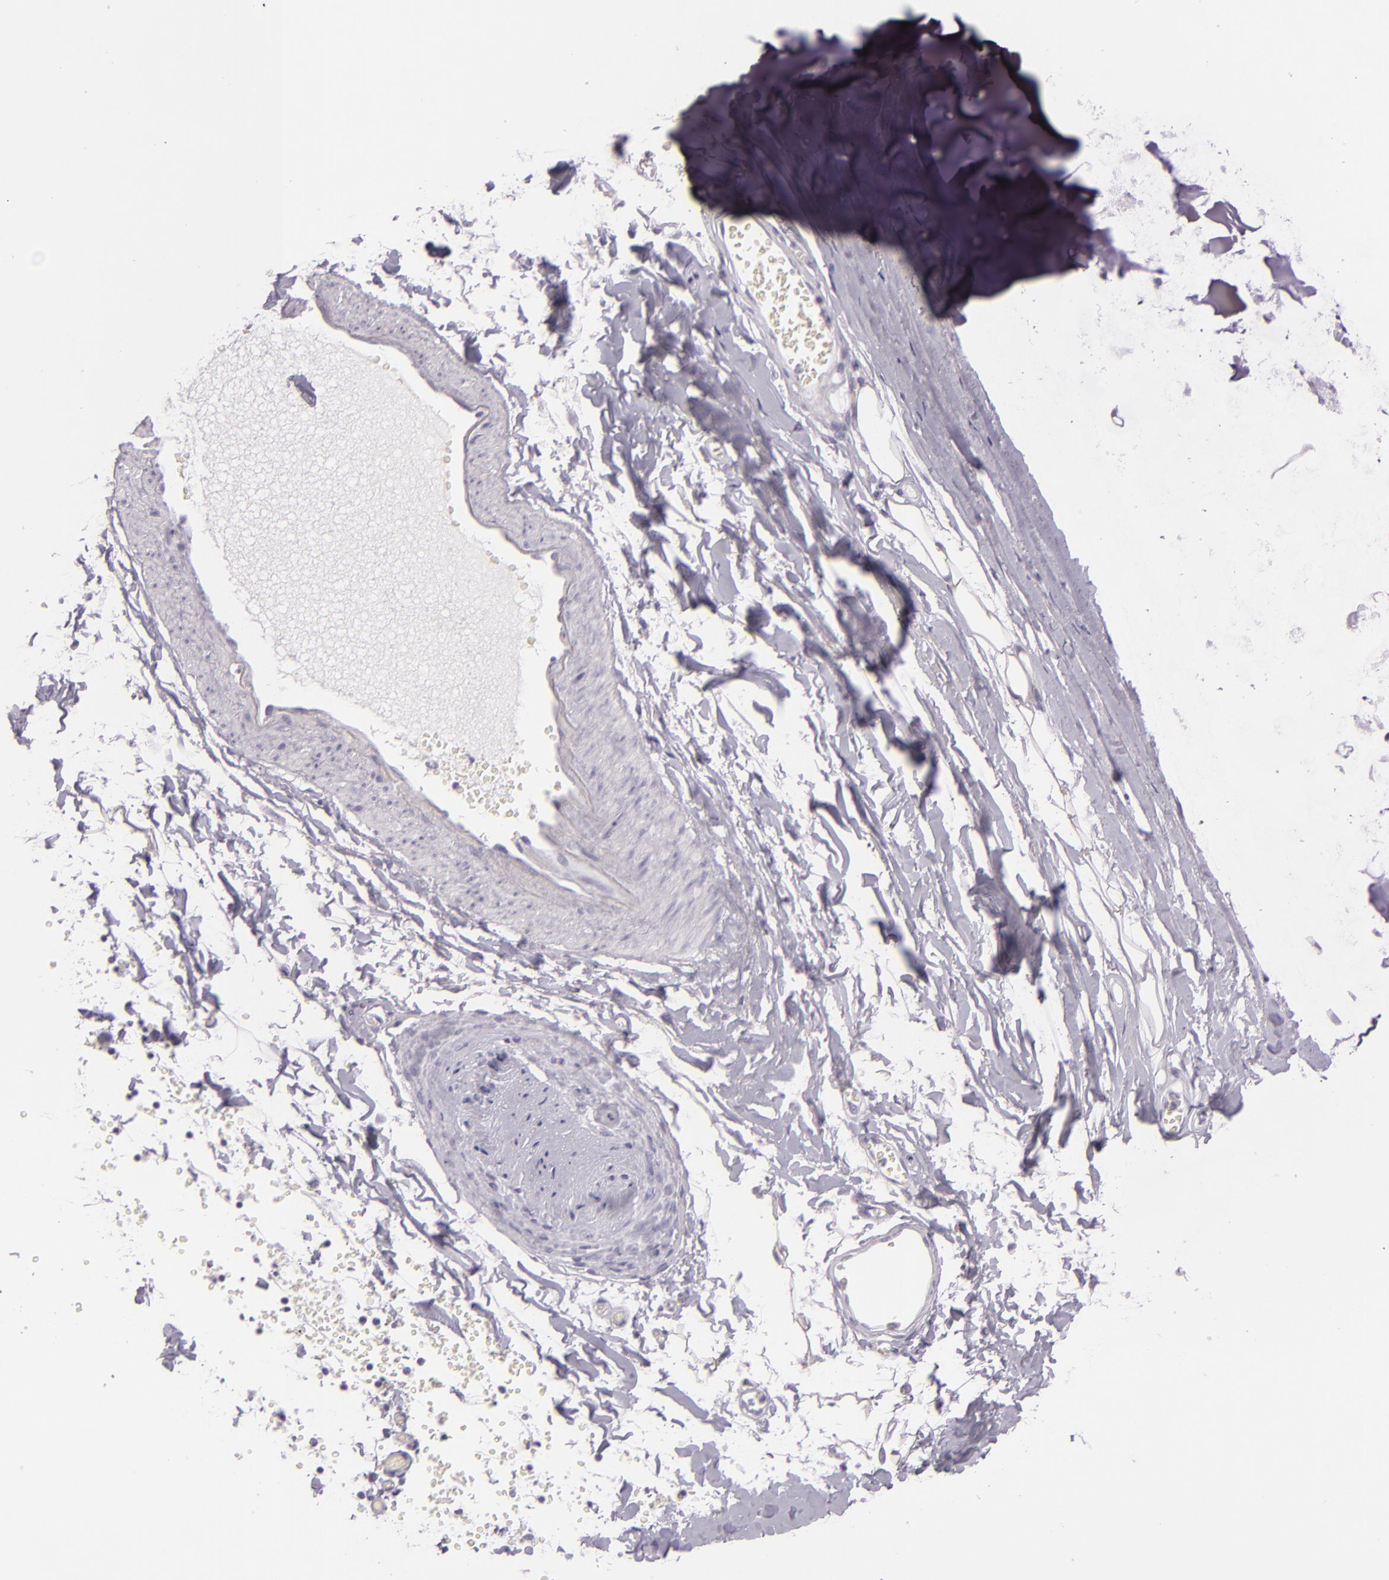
{"staining": {"intensity": "negative", "quantity": "none", "location": "none"}, "tissue": "adipose tissue", "cell_type": "Adipocytes", "image_type": "normal", "snomed": [{"axis": "morphology", "description": "Normal tissue, NOS"}, {"axis": "topography", "description": "Bronchus"}, {"axis": "topography", "description": "Lung"}], "caption": "The photomicrograph demonstrates no staining of adipocytes in benign adipose tissue. (Brightfield microscopy of DAB immunohistochemistry (IHC) at high magnification).", "gene": "MUC6", "patient": {"sex": "female", "age": 56}}